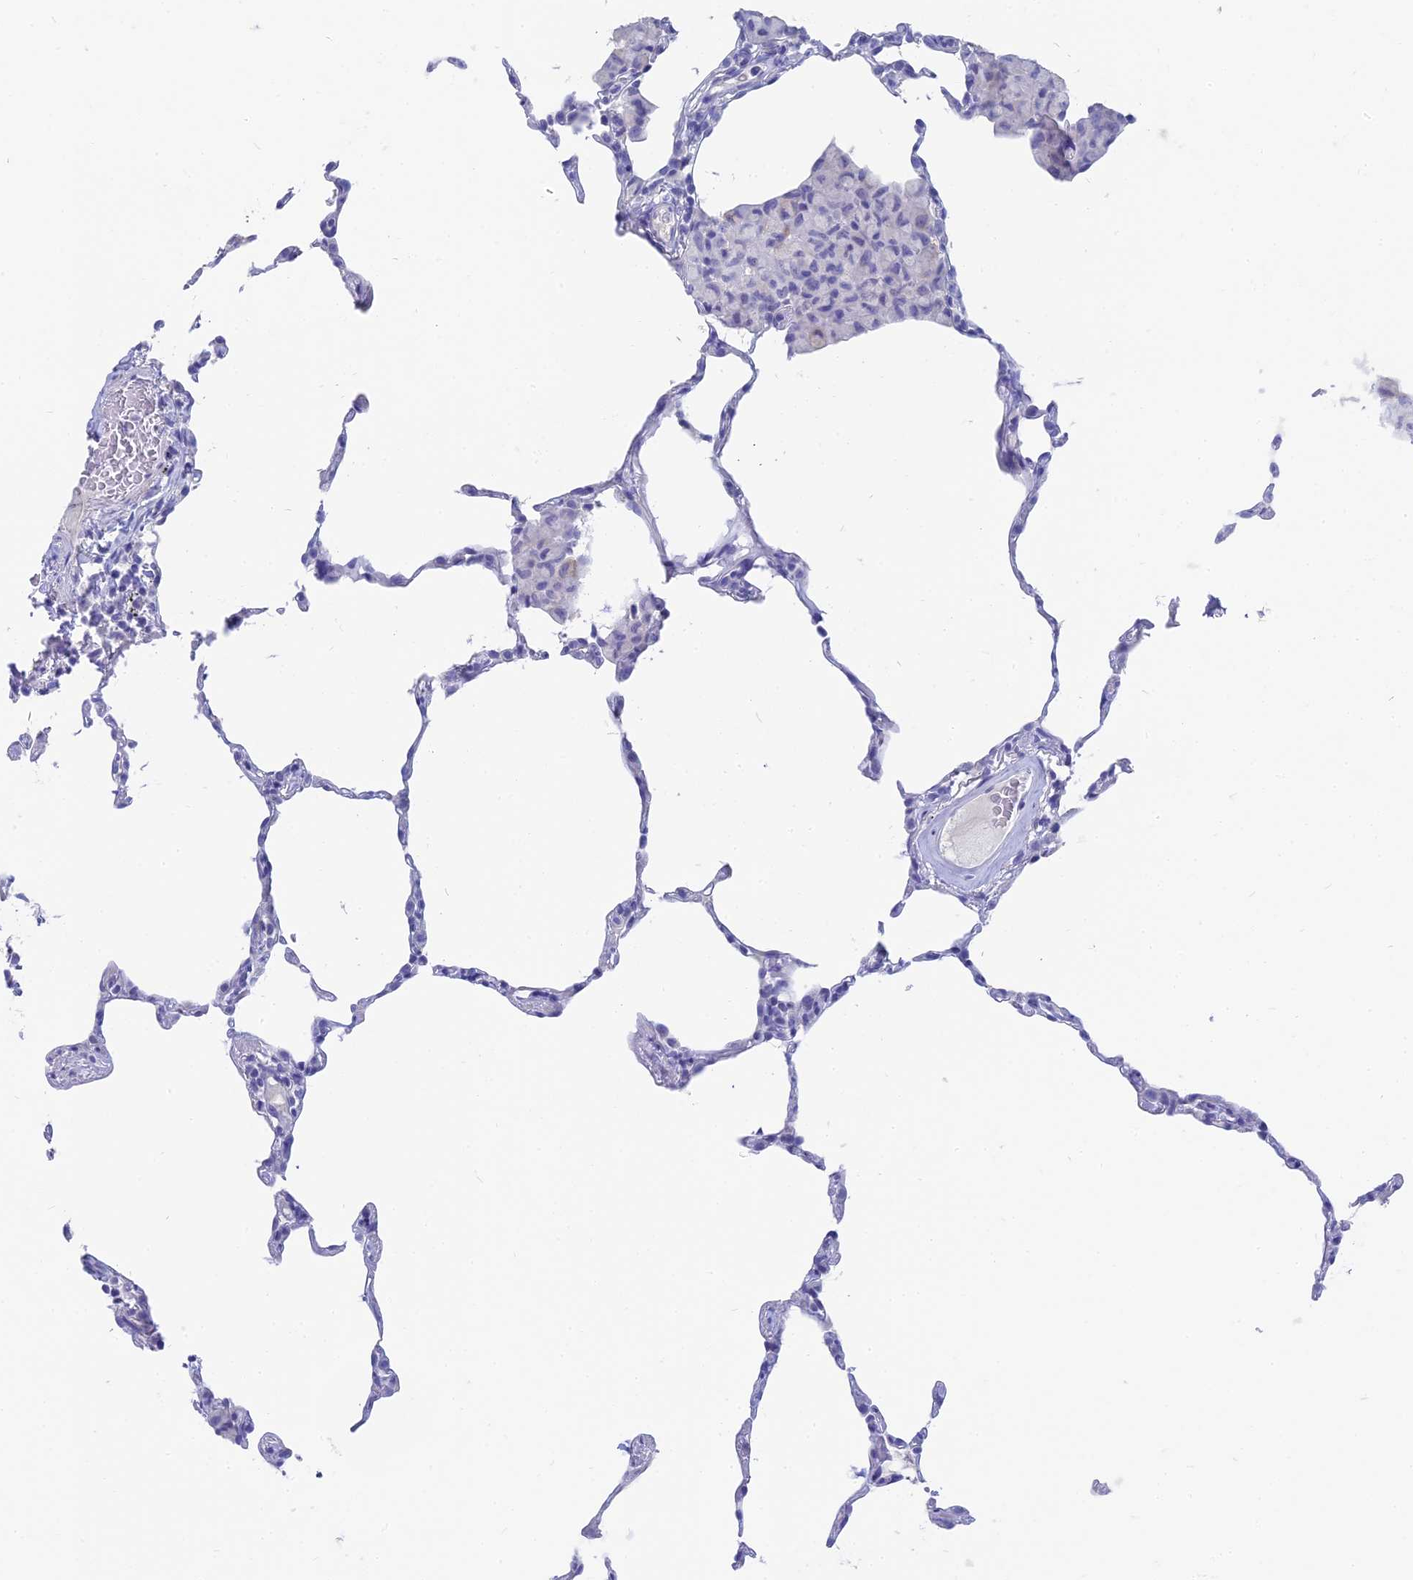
{"staining": {"intensity": "negative", "quantity": "none", "location": "none"}, "tissue": "lung", "cell_type": "Alveolar cells", "image_type": "normal", "snomed": [{"axis": "morphology", "description": "Normal tissue, NOS"}, {"axis": "topography", "description": "Lung"}], "caption": "This is a histopathology image of immunohistochemistry (IHC) staining of benign lung, which shows no positivity in alveolar cells.", "gene": "SLC36A2", "patient": {"sex": "female", "age": 57}}